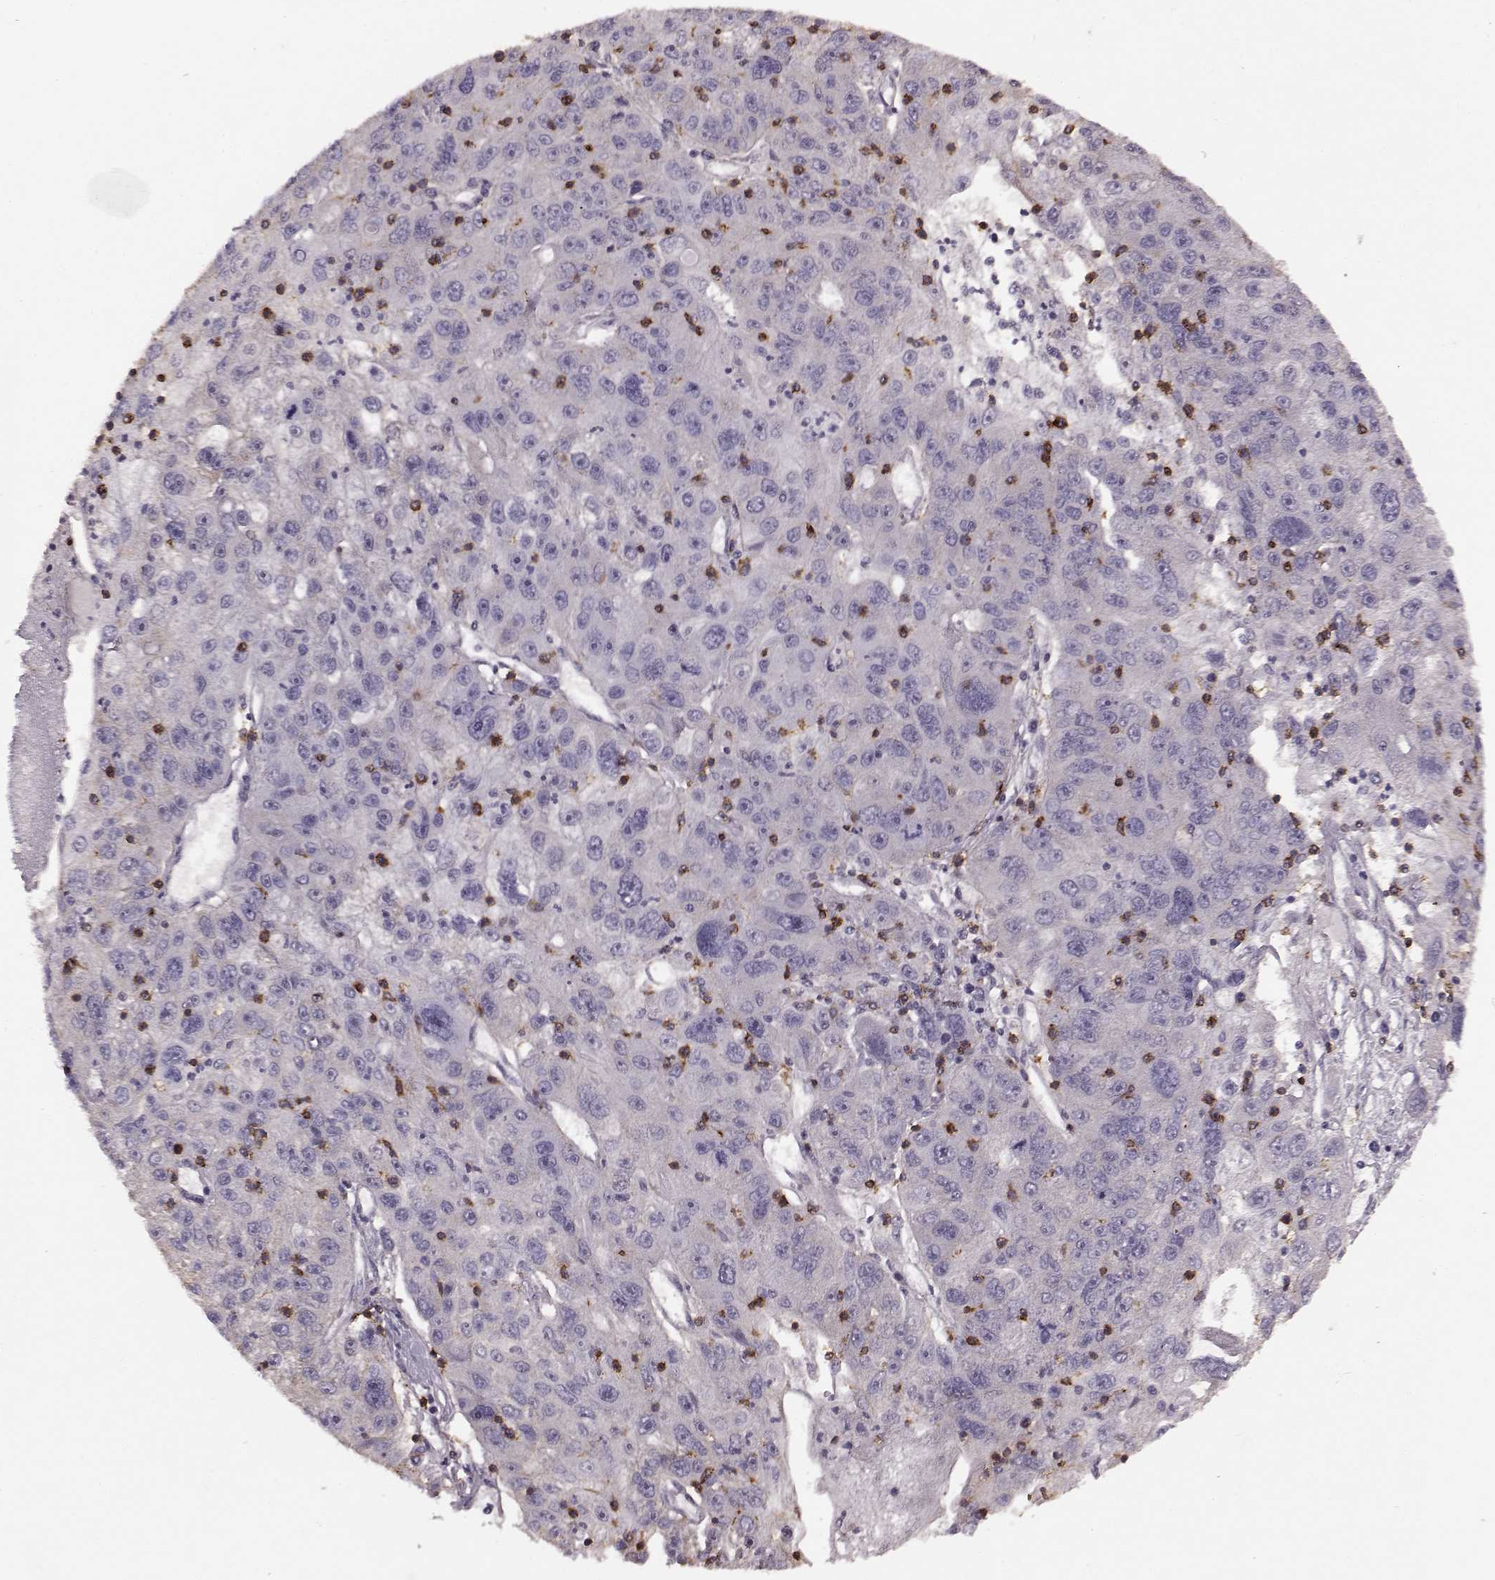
{"staining": {"intensity": "negative", "quantity": "none", "location": "none"}, "tissue": "stomach cancer", "cell_type": "Tumor cells", "image_type": "cancer", "snomed": [{"axis": "morphology", "description": "Adenocarcinoma, NOS"}, {"axis": "topography", "description": "Stomach"}], "caption": "Tumor cells are negative for brown protein staining in adenocarcinoma (stomach). (Stains: DAB (3,3'-diaminobenzidine) immunohistochemistry with hematoxylin counter stain, Microscopy: brightfield microscopy at high magnification).", "gene": "PDCD1", "patient": {"sex": "male", "age": 56}}